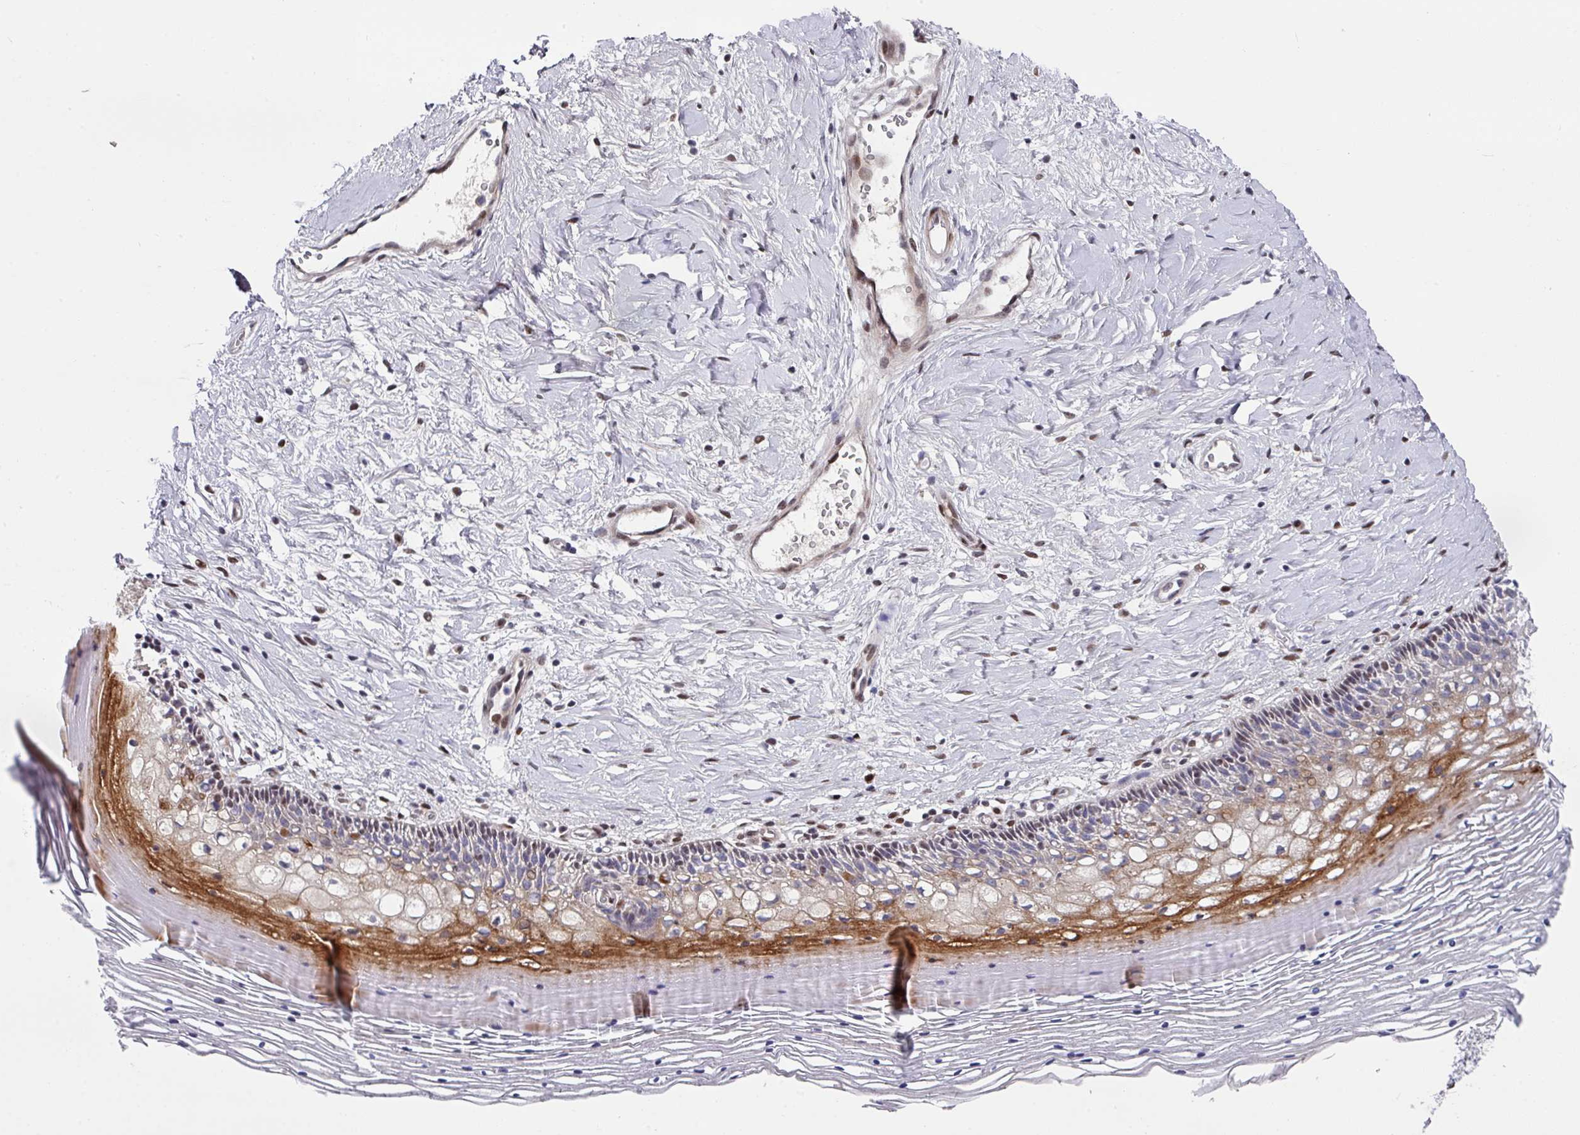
{"staining": {"intensity": "weak", "quantity": "<25%", "location": "nuclear"}, "tissue": "cervix", "cell_type": "Glandular cells", "image_type": "normal", "snomed": [{"axis": "morphology", "description": "Normal tissue, NOS"}, {"axis": "topography", "description": "Cervix"}], "caption": "An image of cervix stained for a protein reveals no brown staining in glandular cells. (Brightfield microscopy of DAB (3,3'-diaminobenzidine) IHC at high magnification).", "gene": "CBX7", "patient": {"sex": "female", "age": 36}}